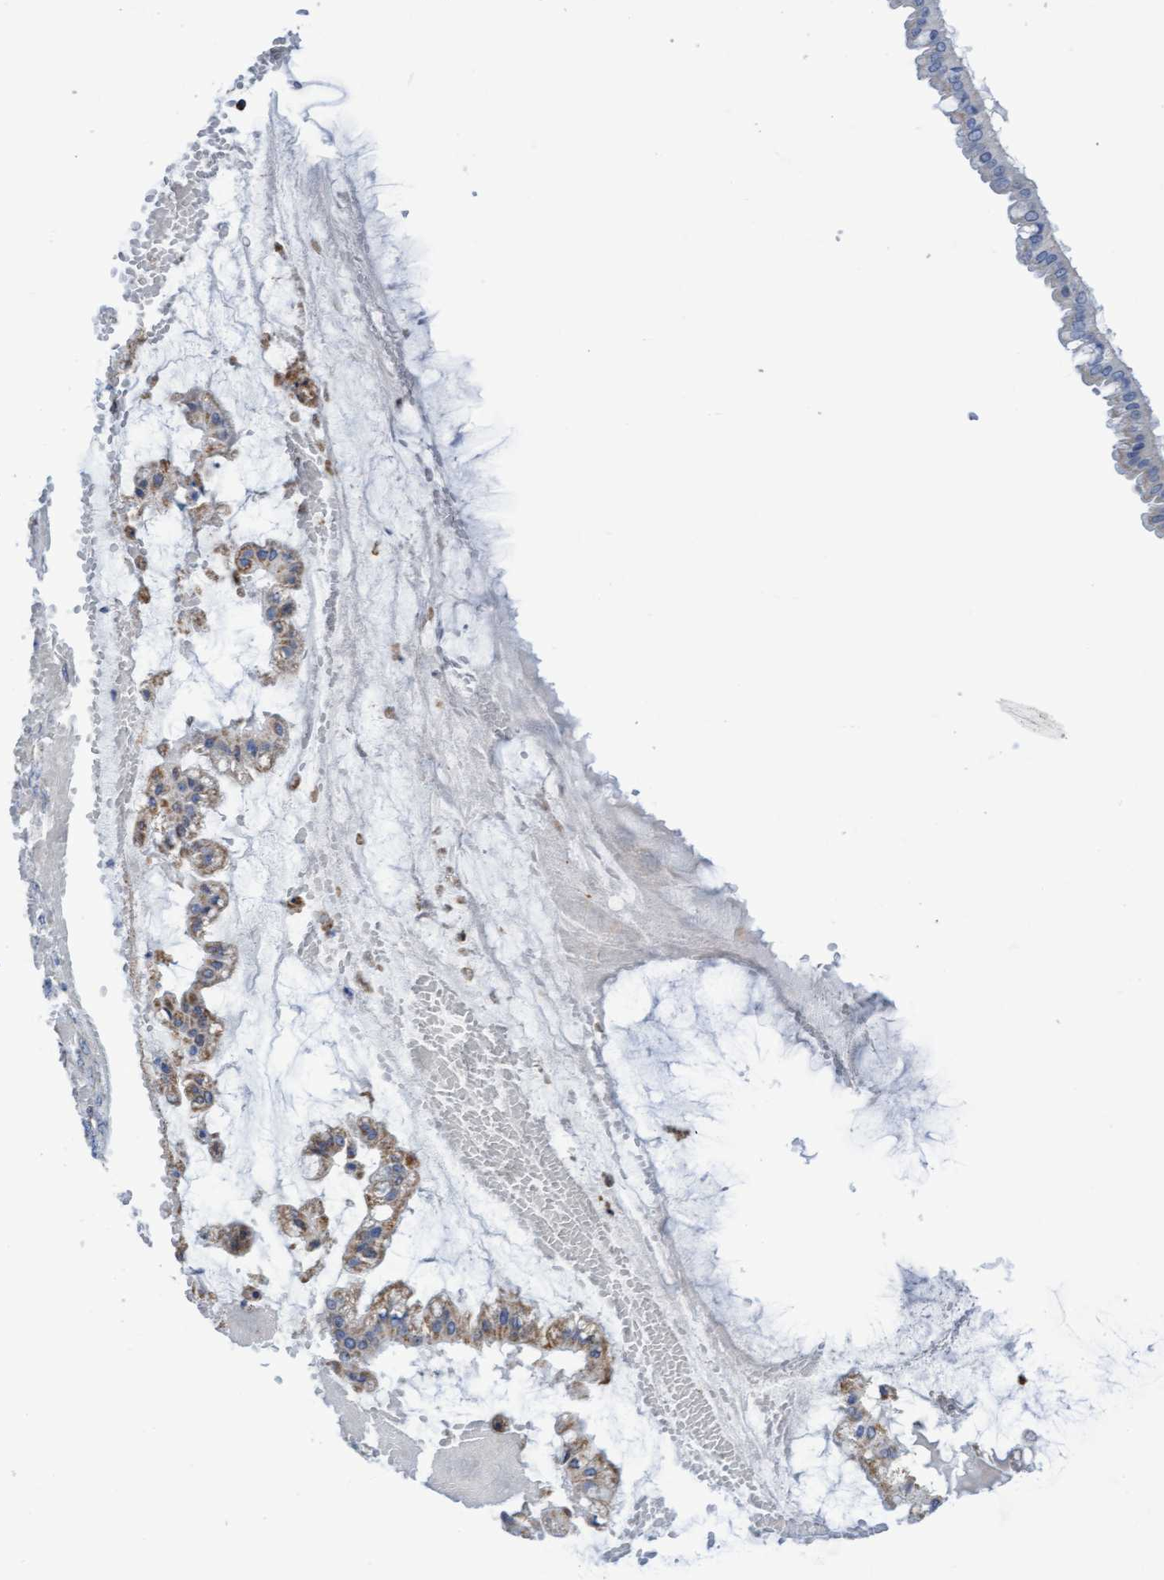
{"staining": {"intensity": "weak", "quantity": "<25%", "location": "cytoplasmic/membranous"}, "tissue": "ovarian cancer", "cell_type": "Tumor cells", "image_type": "cancer", "snomed": [{"axis": "morphology", "description": "Cystadenocarcinoma, mucinous, NOS"}, {"axis": "topography", "description": "Ovary"}], "caption": "Tumor cells show no significant protein positivity in ovarian mucinous cystadenocarcinoma.", "gene": "FNBP1", "patient": {"sex": "female", "age": 73}}